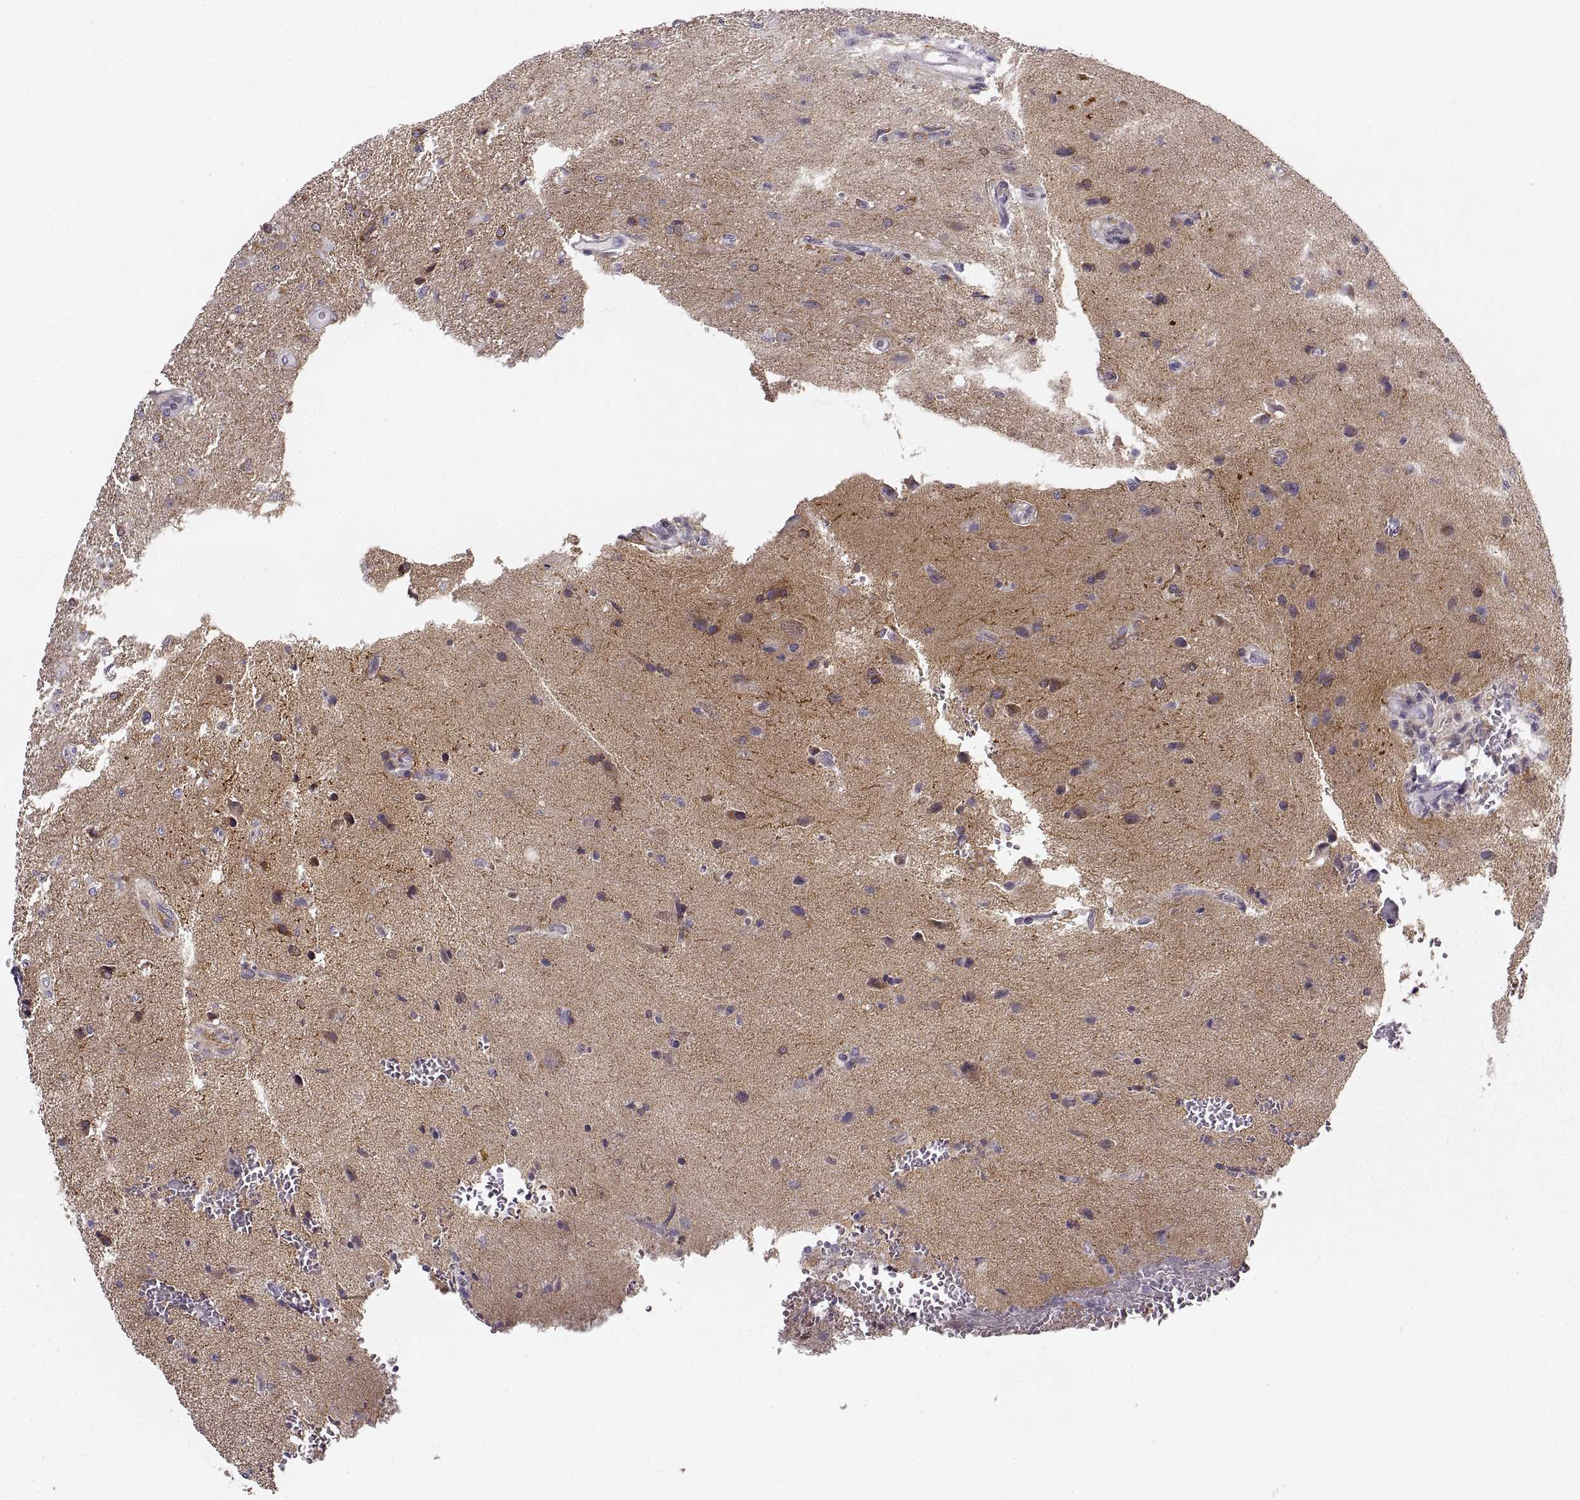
{"staining": {"intensity": "negative", "quantity": "none", "location": "none"}, "tissue": "glioma", "cell_type": "Tumor cells", "image_type": "cancer", "snomed": [{"axis": "morphology", "description": "Glioma, malignant, High grade"}, {"axis": "topography", "description": "Brain"}], "caption": "The photomicrograph exhibits no significant expression in tumor cells of glioma. (DAB (3,3'-diaminobenzidine) immunohistochemistry (IHC), high magnification).", "gene": "CNTN1", "patient": {"sex": "male", "age": 68}}